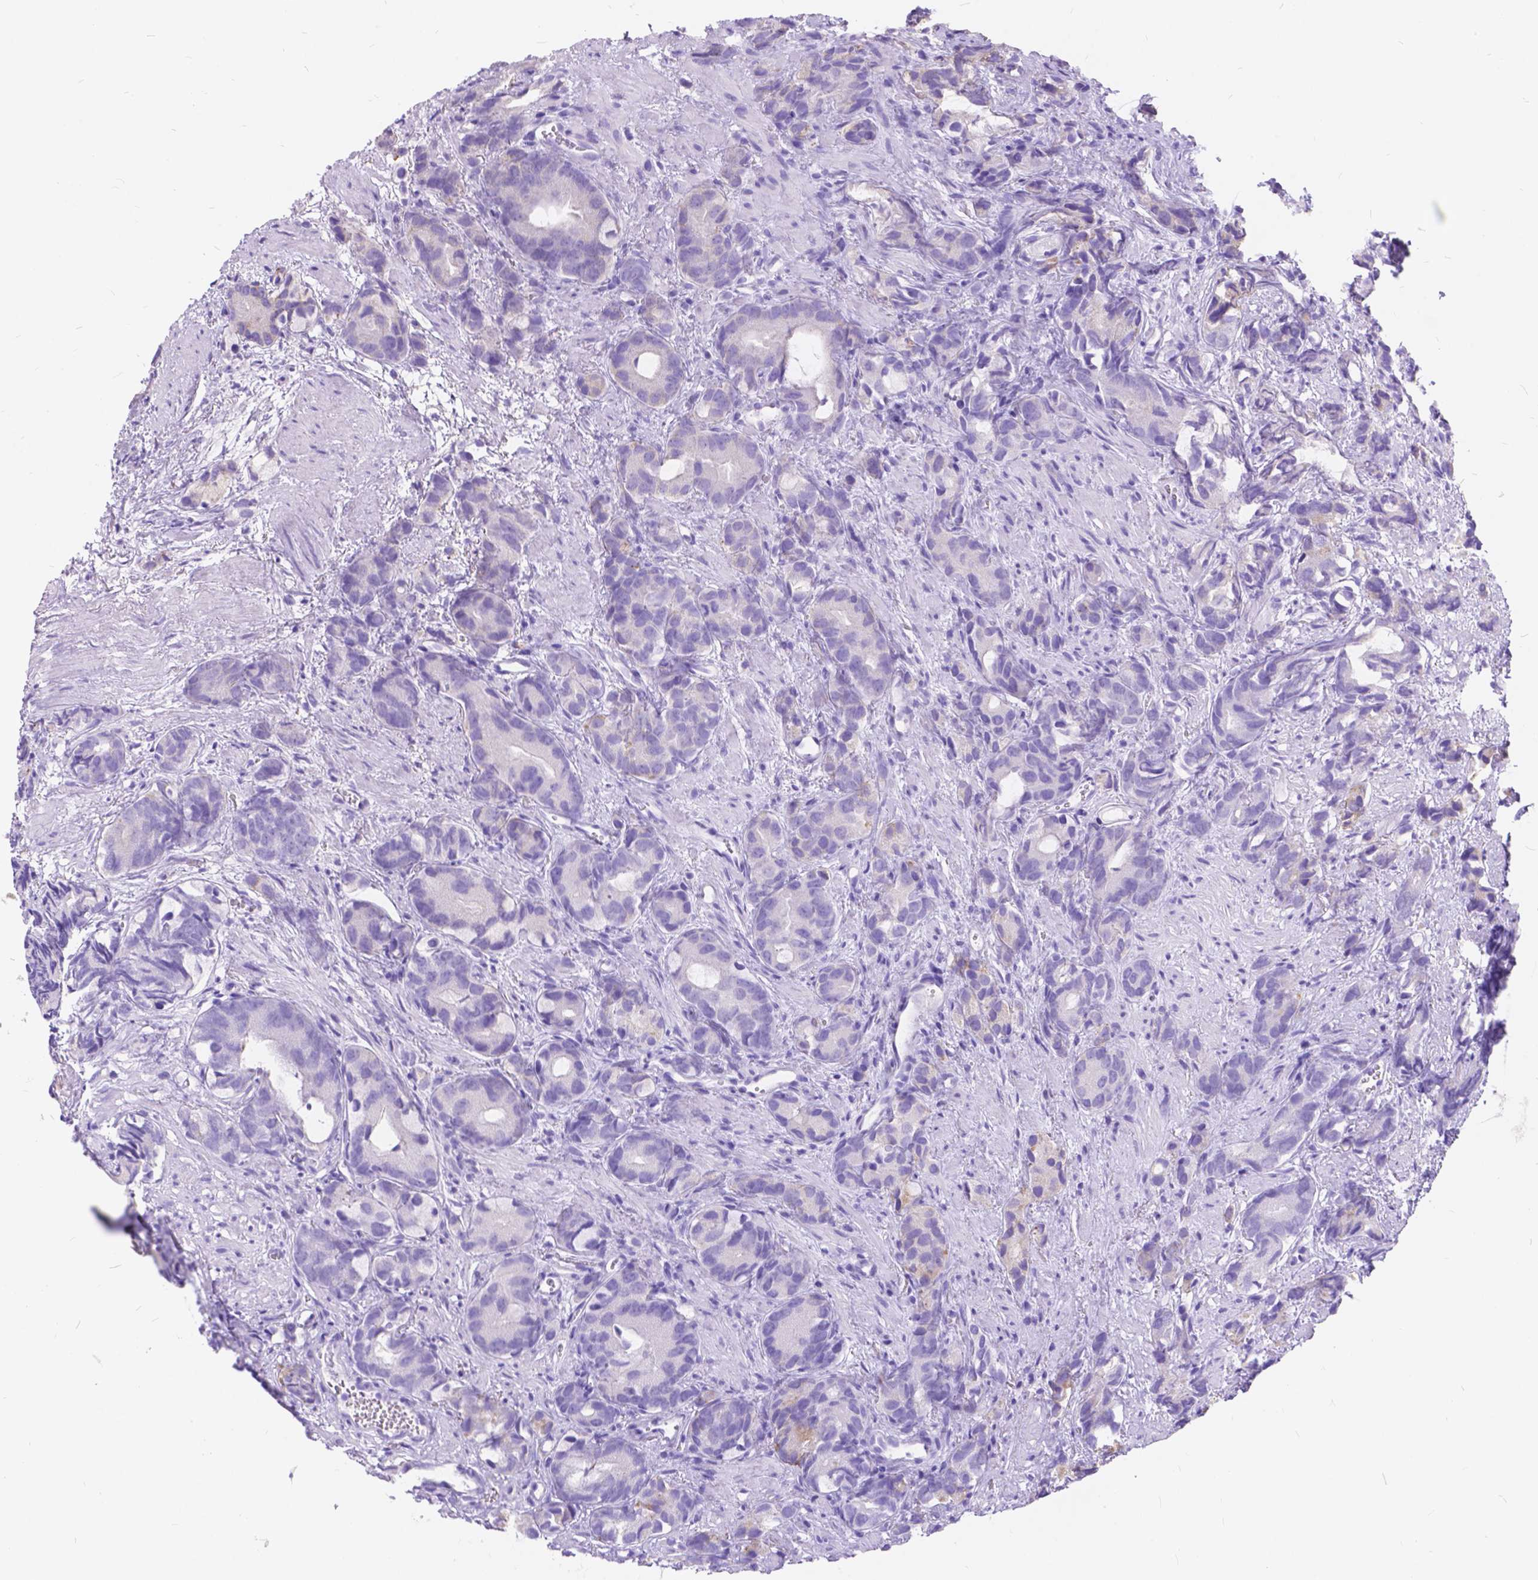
{"staining": {"intensity": "negative", "quantity": "none", "location": "none"}, "tissue": "prostate cancer", "cell_type": "Tumor cells", "image_type": "cancer", "snomed": [{"axis": "morphology", "description": "Adenocarcinoma, High grade"}, {"axis": "topography", "description": "Prostate"}], "caption": "Tumor cells show no significant staining in prostate high-grade adenocarcinoma. (IHC, brightfield microscopy, high magnification).", "gene": "FOXL2", "patient": {"sex": "male", "age": 84}}